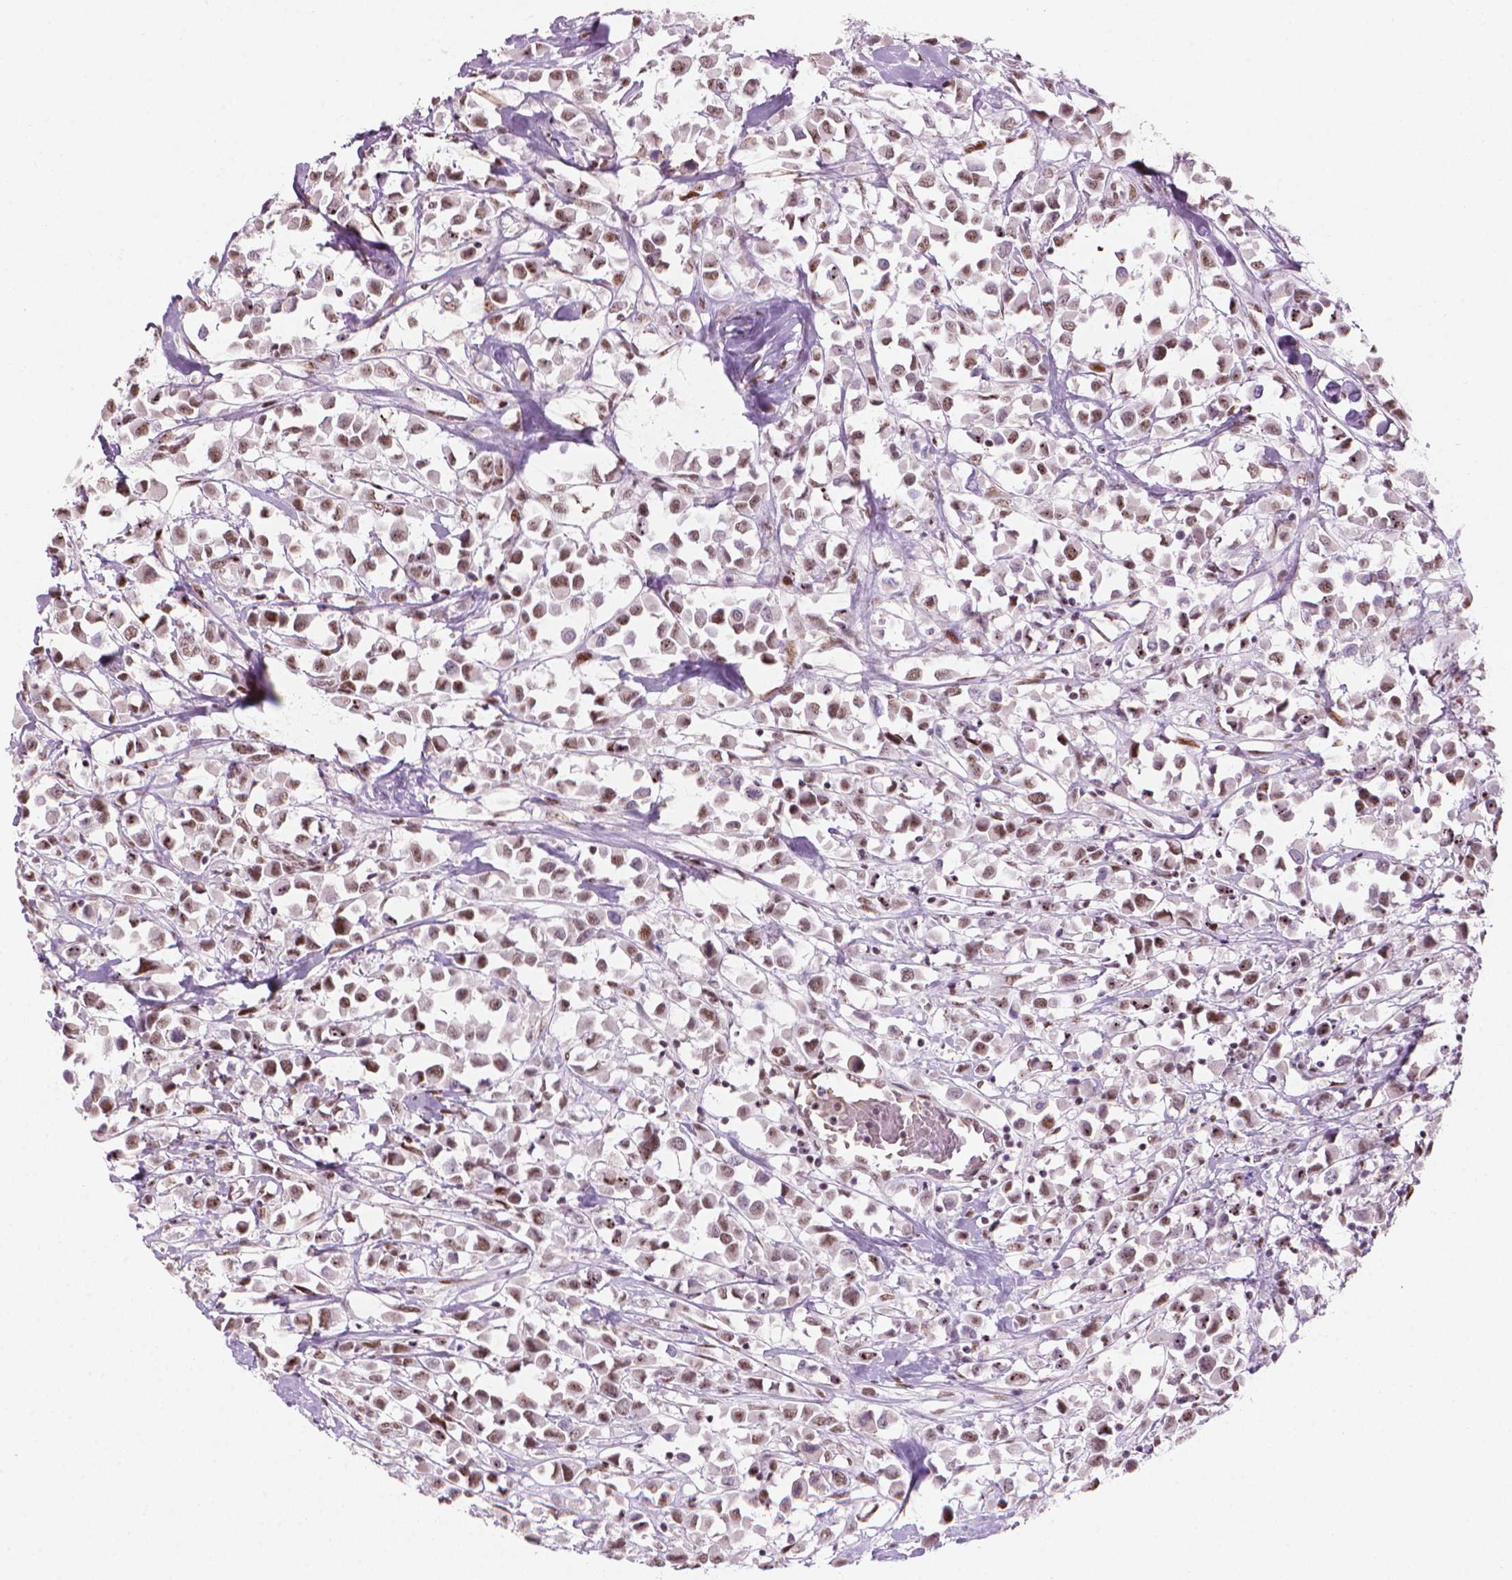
{"staining": {"intensity": "moderate", "quantity": ">75%", "location": "nuclear"}, "tissue": "breast cancer", "cell_type": "Tumor cells", "image_type": "cancer", "snomed": [{"axis": "morphology", "description": "Duct carcinoma"}, {"axis": "topography", "description": "Breast"}], "caption": "Moderate nuclear protein staining is present in approximately >75% of tumor cells in infiltrating ductal carcinoma (breast).", "gene": "HES7", "patient": {"sex": "female", "age": 61}}